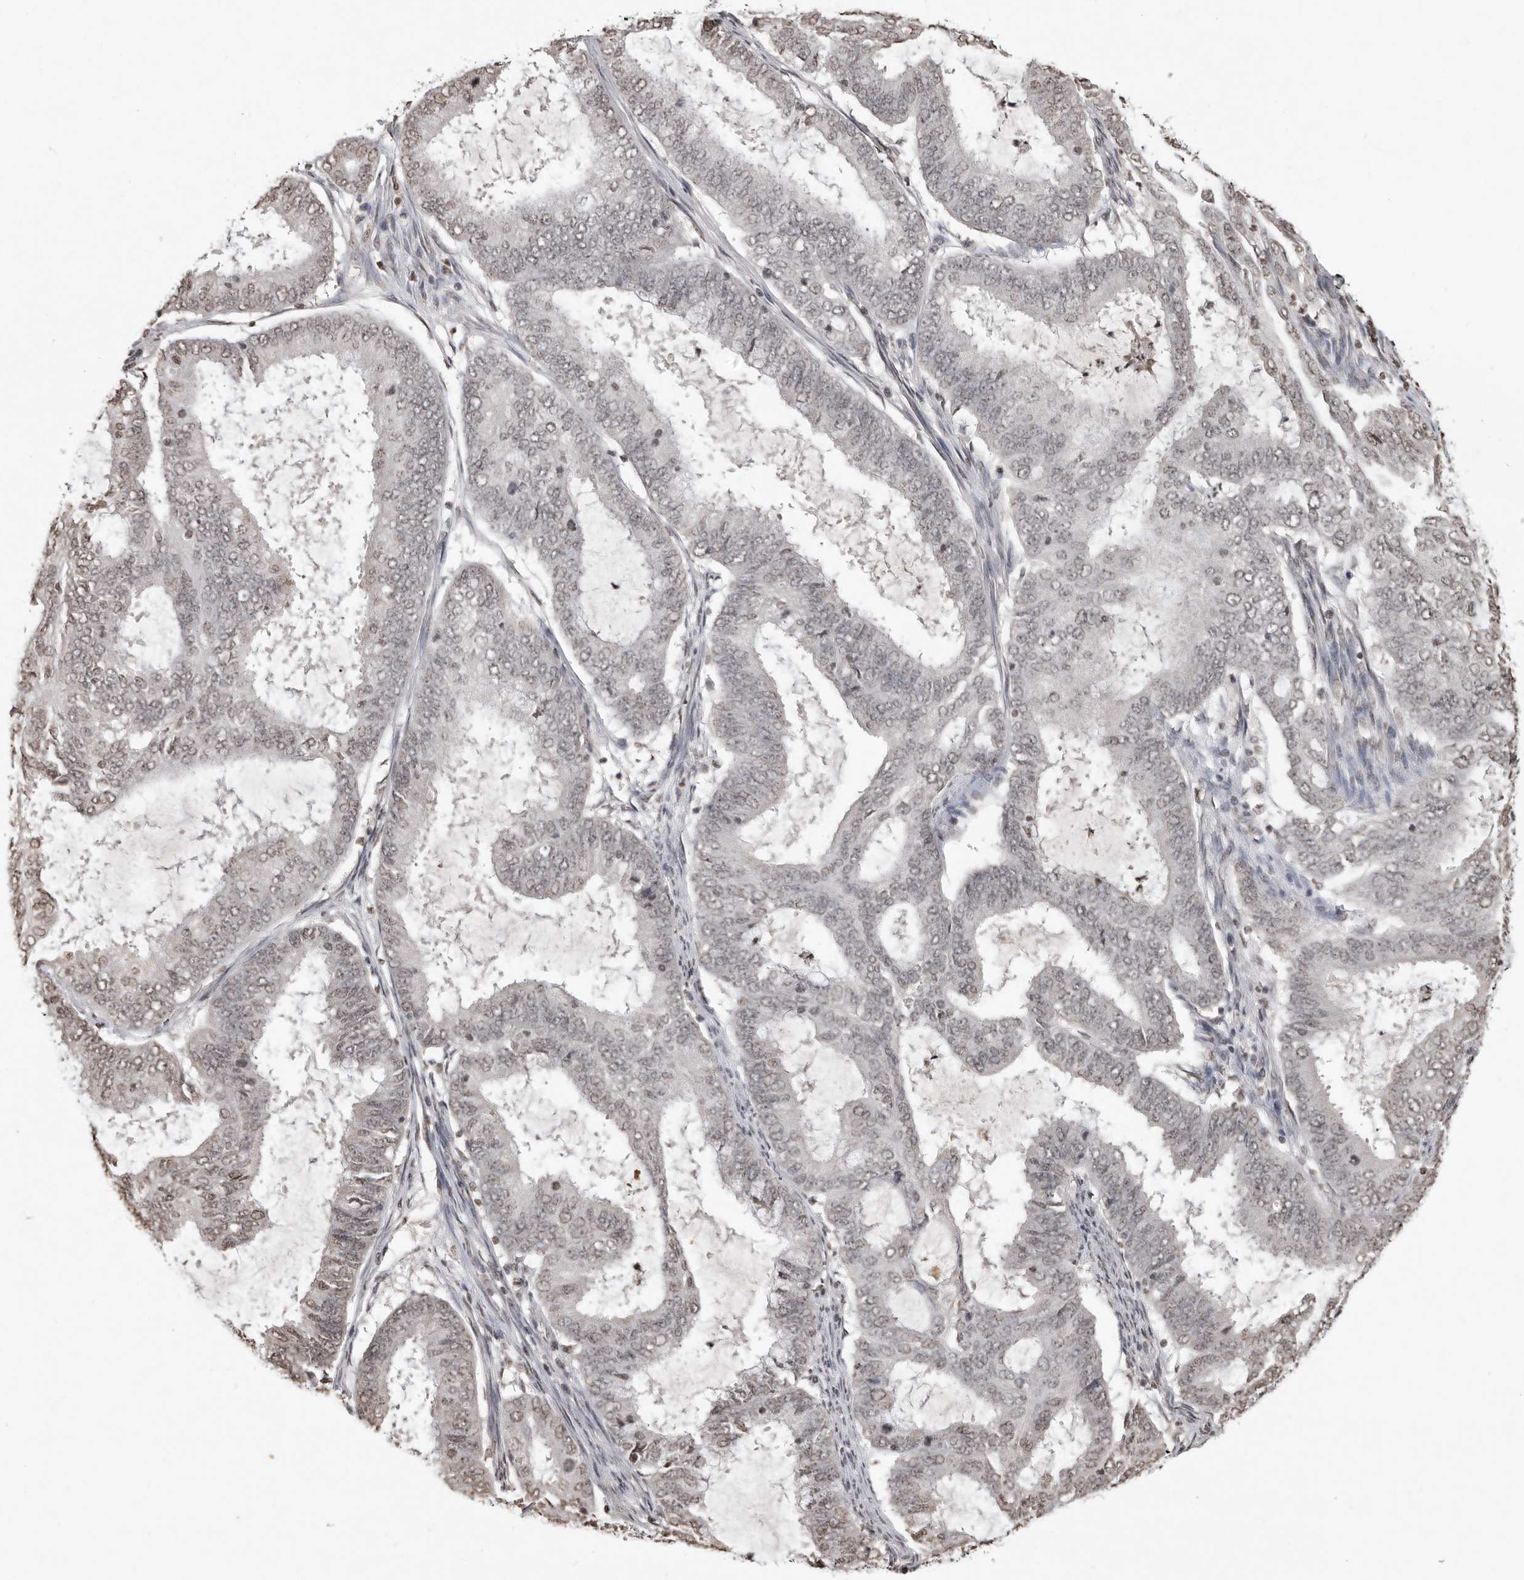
{"staining": {"intensity": "weak", "quantity": "<25%", "location": "nuclear"}, "tissue": "endometrial cancer", "cell_type": "Tumor cells", "image_type": "cancer", "snomed": [{"axis": "morphology", "description": "Adenocarcinoma, NOS"}, {"axis": "topography", "description": "Endometrium"}], "caption": "IHC histopathology image of neoplastic tissue: human endometrial cancer stained with DAB demonstrates no significant protein expression in tumor cells. The staining was performed using DAB to visualize the protein expression in brown, while the nuclei were stained in blue with hematoxylin (Magnification: 20x).", "gene": "WDR45", "patient": {"sex": "female", "age": 51}}